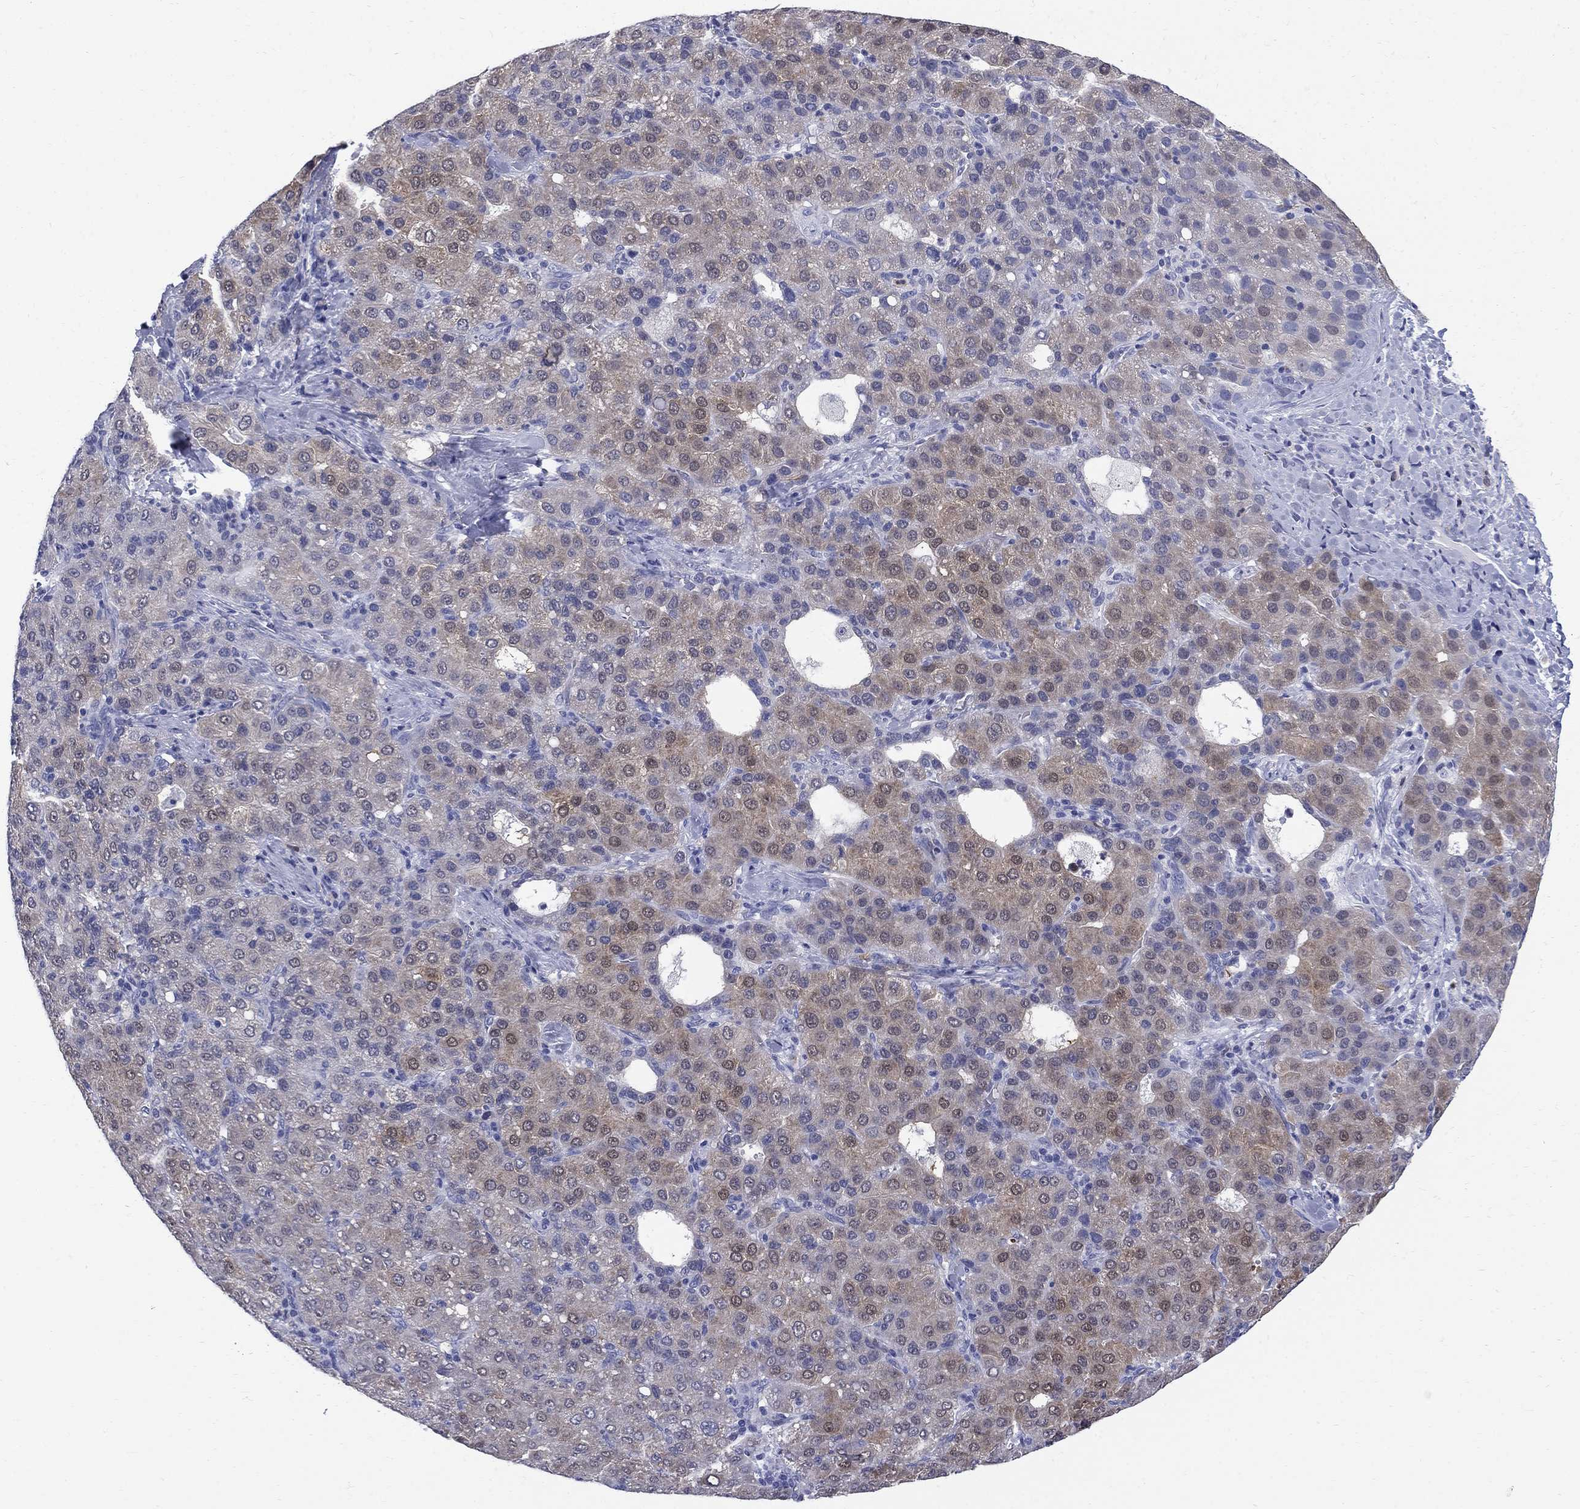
{"staining": {"intensity": "weak", "quantity": "25%-75%", "location": "cytoplasmic/membranous"}, "tissue": "liver cancer", "cell_type": "Tumor cells", "image_type": "cancer", "snomed": [{"axis": "morphology", "description": "Carcinoma, Hepatocellular, NOS"}, {"axis": "topography", "description": "Liver"}], "caption": "IHC photomicrograph of human liver hepatocellular carcinoma stained for a protein (brown), which shows low levels of weak cytoplasmic/membranous expression in approximately 25%-75% of tumor cells.", "gene": "SERPINB2", "patient": {"sex": "male", "age": 65}}